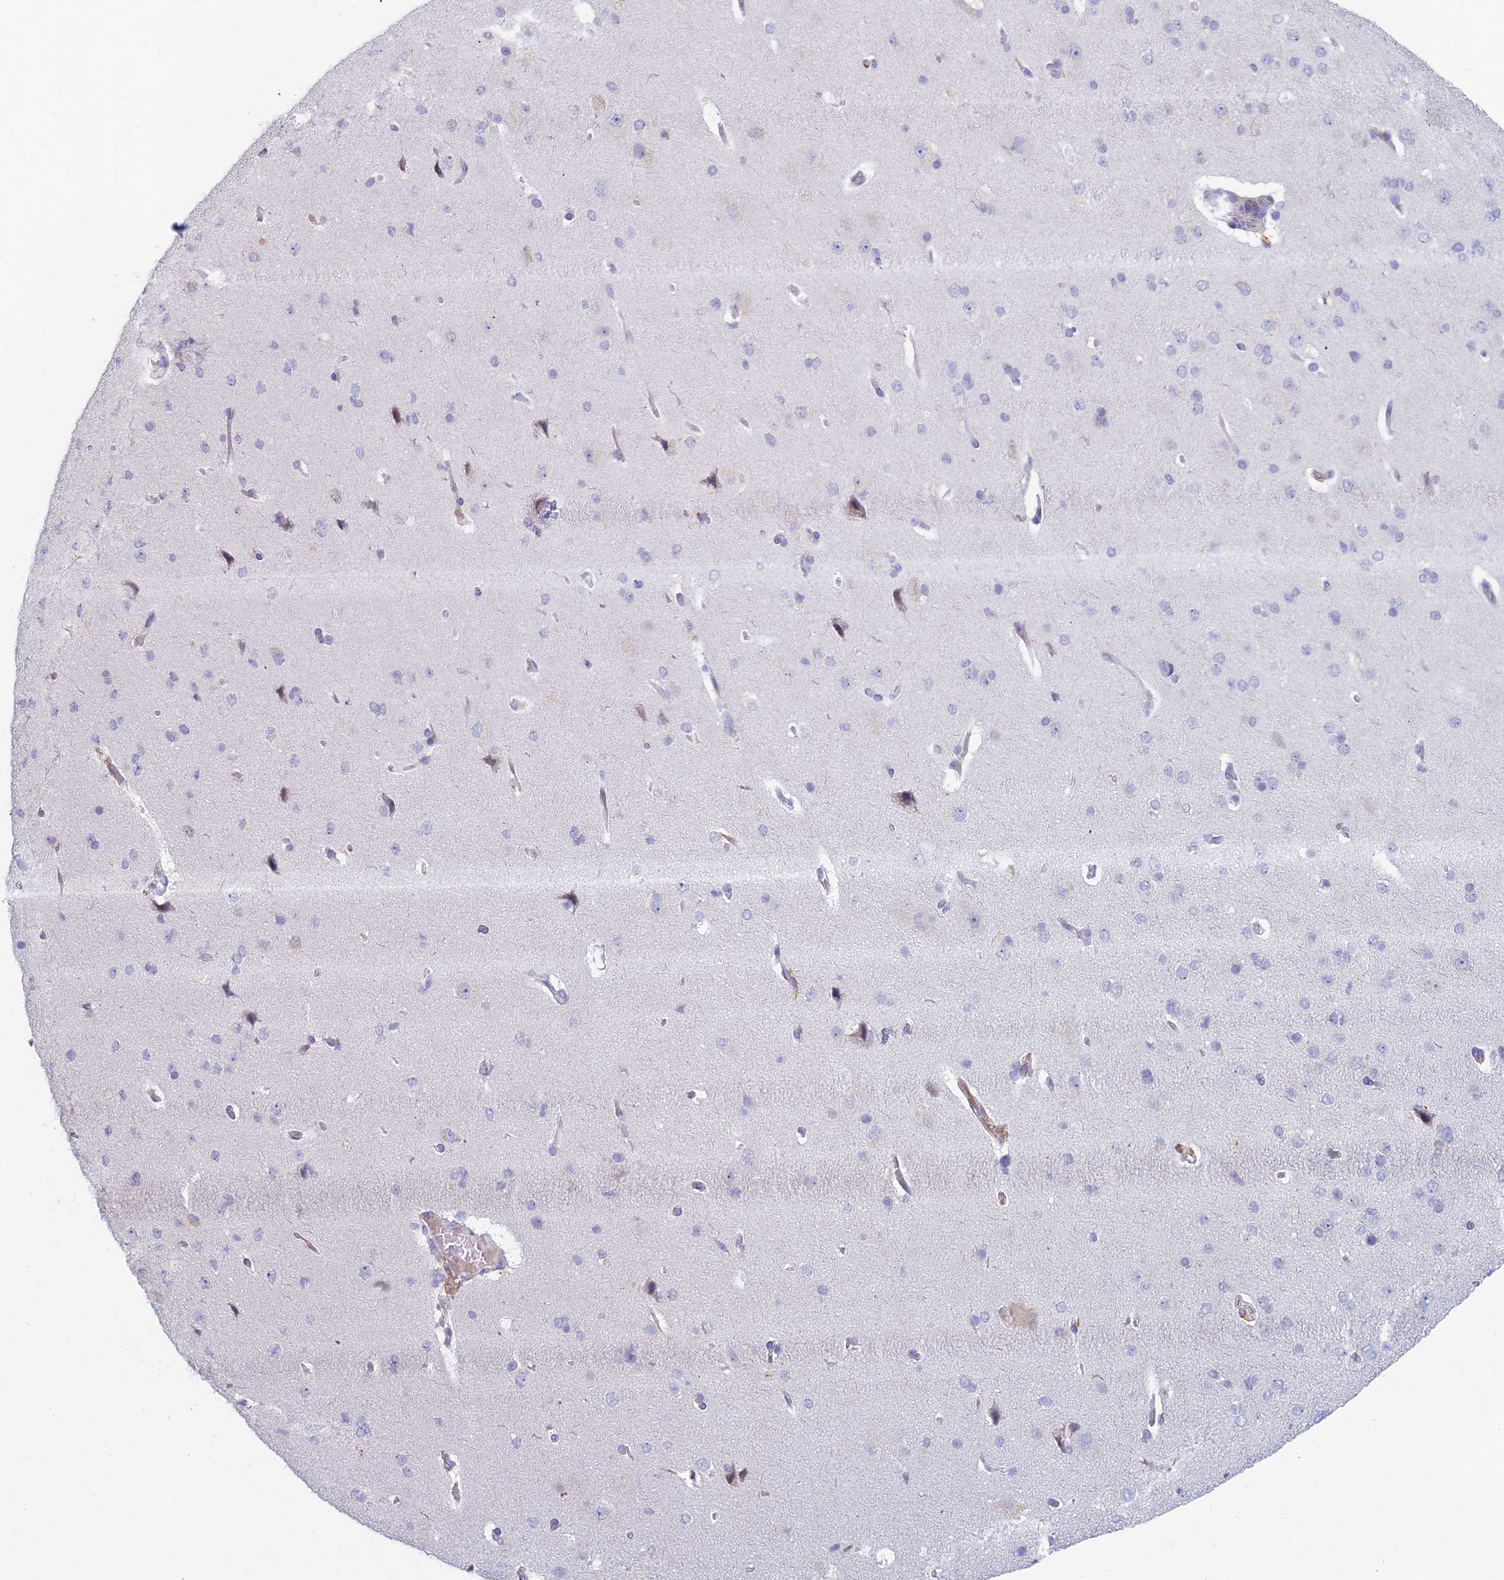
{"staining": {"intensity": "weak", "quantity": "<25%", "location": "cytoplasmic/membranous"}, "tissue": "cerebral cortex", "cell_type": "Endothelial cells", "image_type": "normal", "snomed": [{"axis": "morphology", "description": "Normal tissue, NOS"}, {"axis": "topography", "description": "Cerebral cortex"}], "caption": "Immunohistochemical staining of normal human cerebral cortex exhibits no significant expression in endothelial cells.", "gene": "FERD3L", "patient": {"sex": "male", "age": 62}}